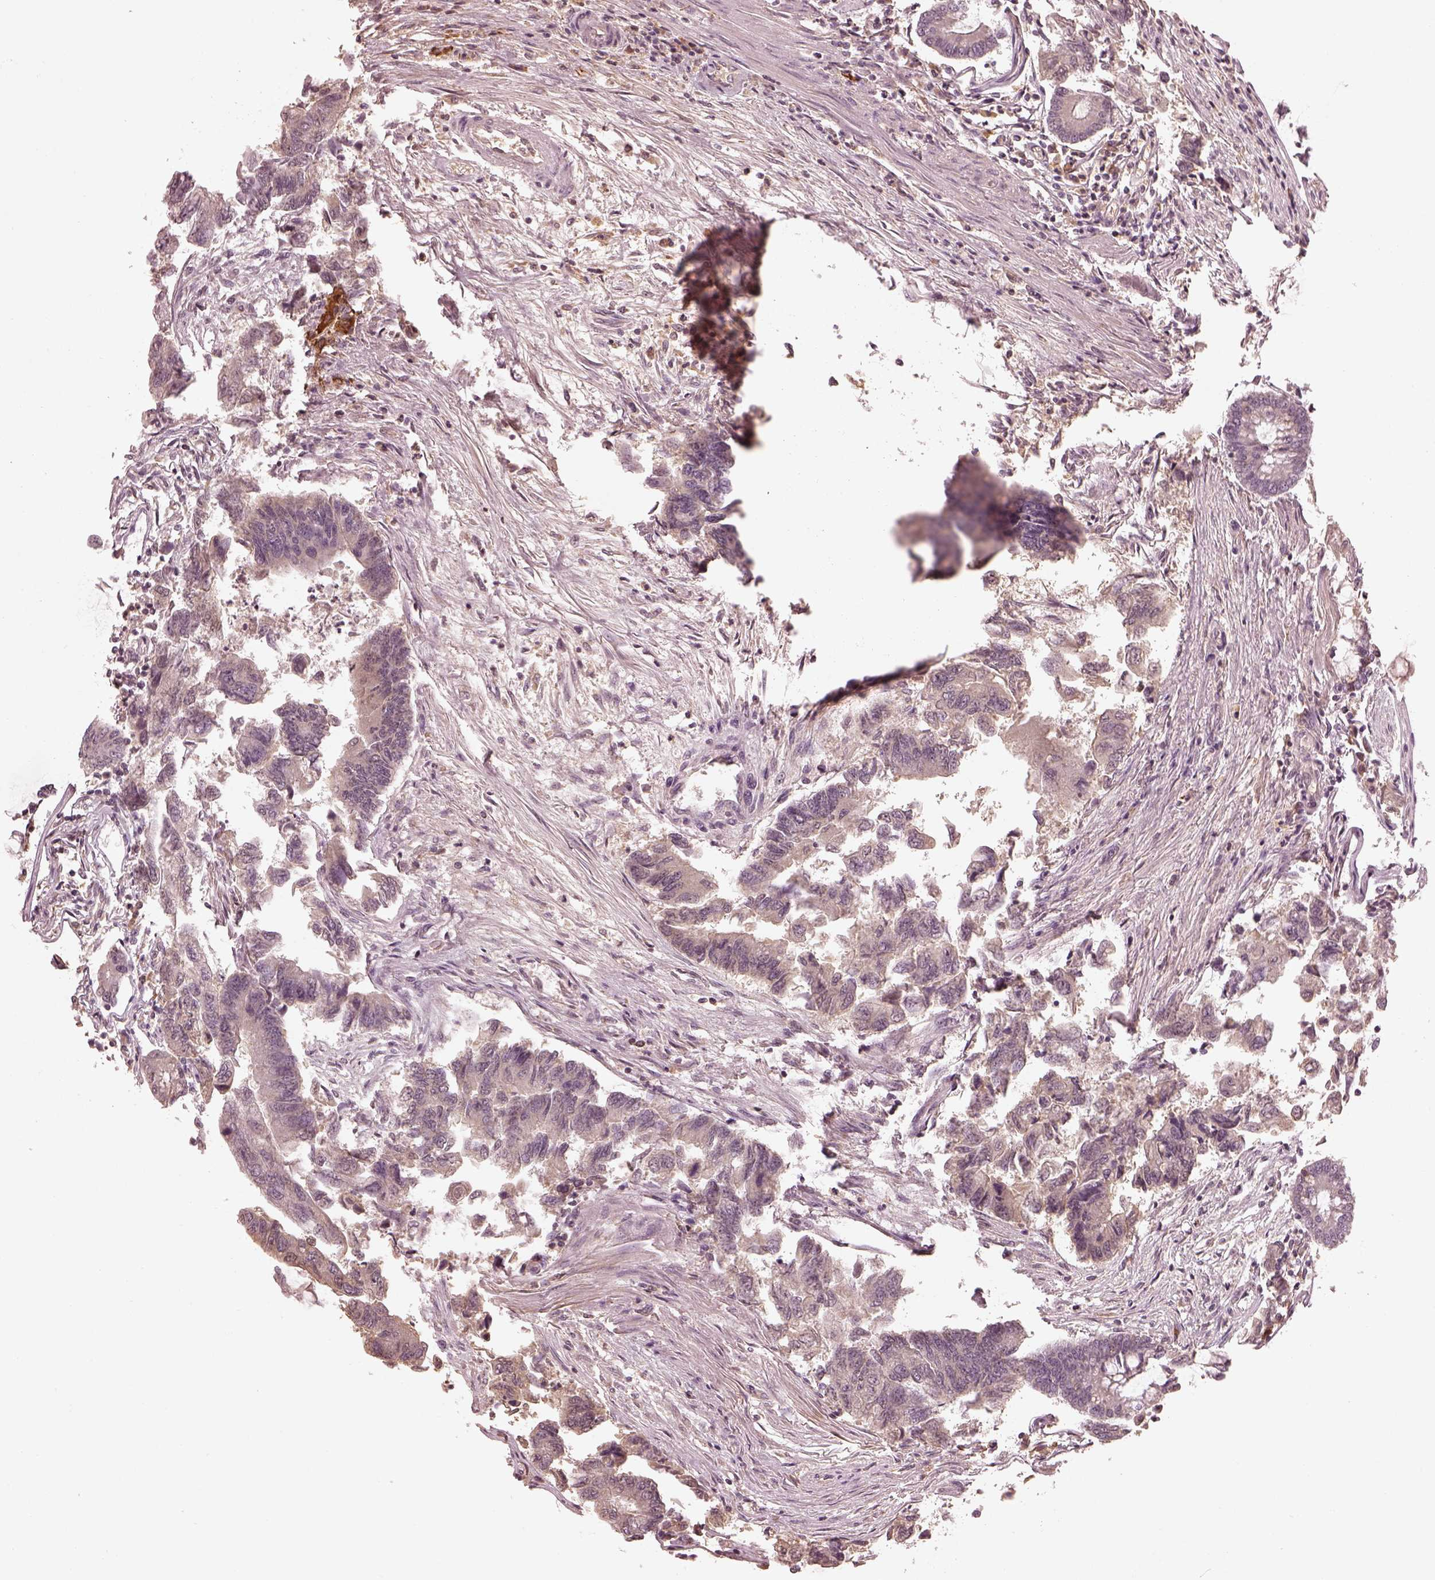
{"staining": {"intensity": "negative", "quantity": "none", "location": "none"}, "tissue": "colorectal cancer", "cell_type": "Tumor cells", "image_type": "cancer", "snomed": [{"axis": "morphology", "description": "Adenocarcinoma, NOS"}, {"axis": "topography", "description": "Colon"}], "caption": "IHC histopathology image of neoplastic tissue: human adenocarcinoma (colorectal) stained with DAB (3,3'-diaminobenzidine) displays no significant protein positivity in tumor cells.", "gene": "CALR3", "patient": {"sex": "female", "age": 65}}